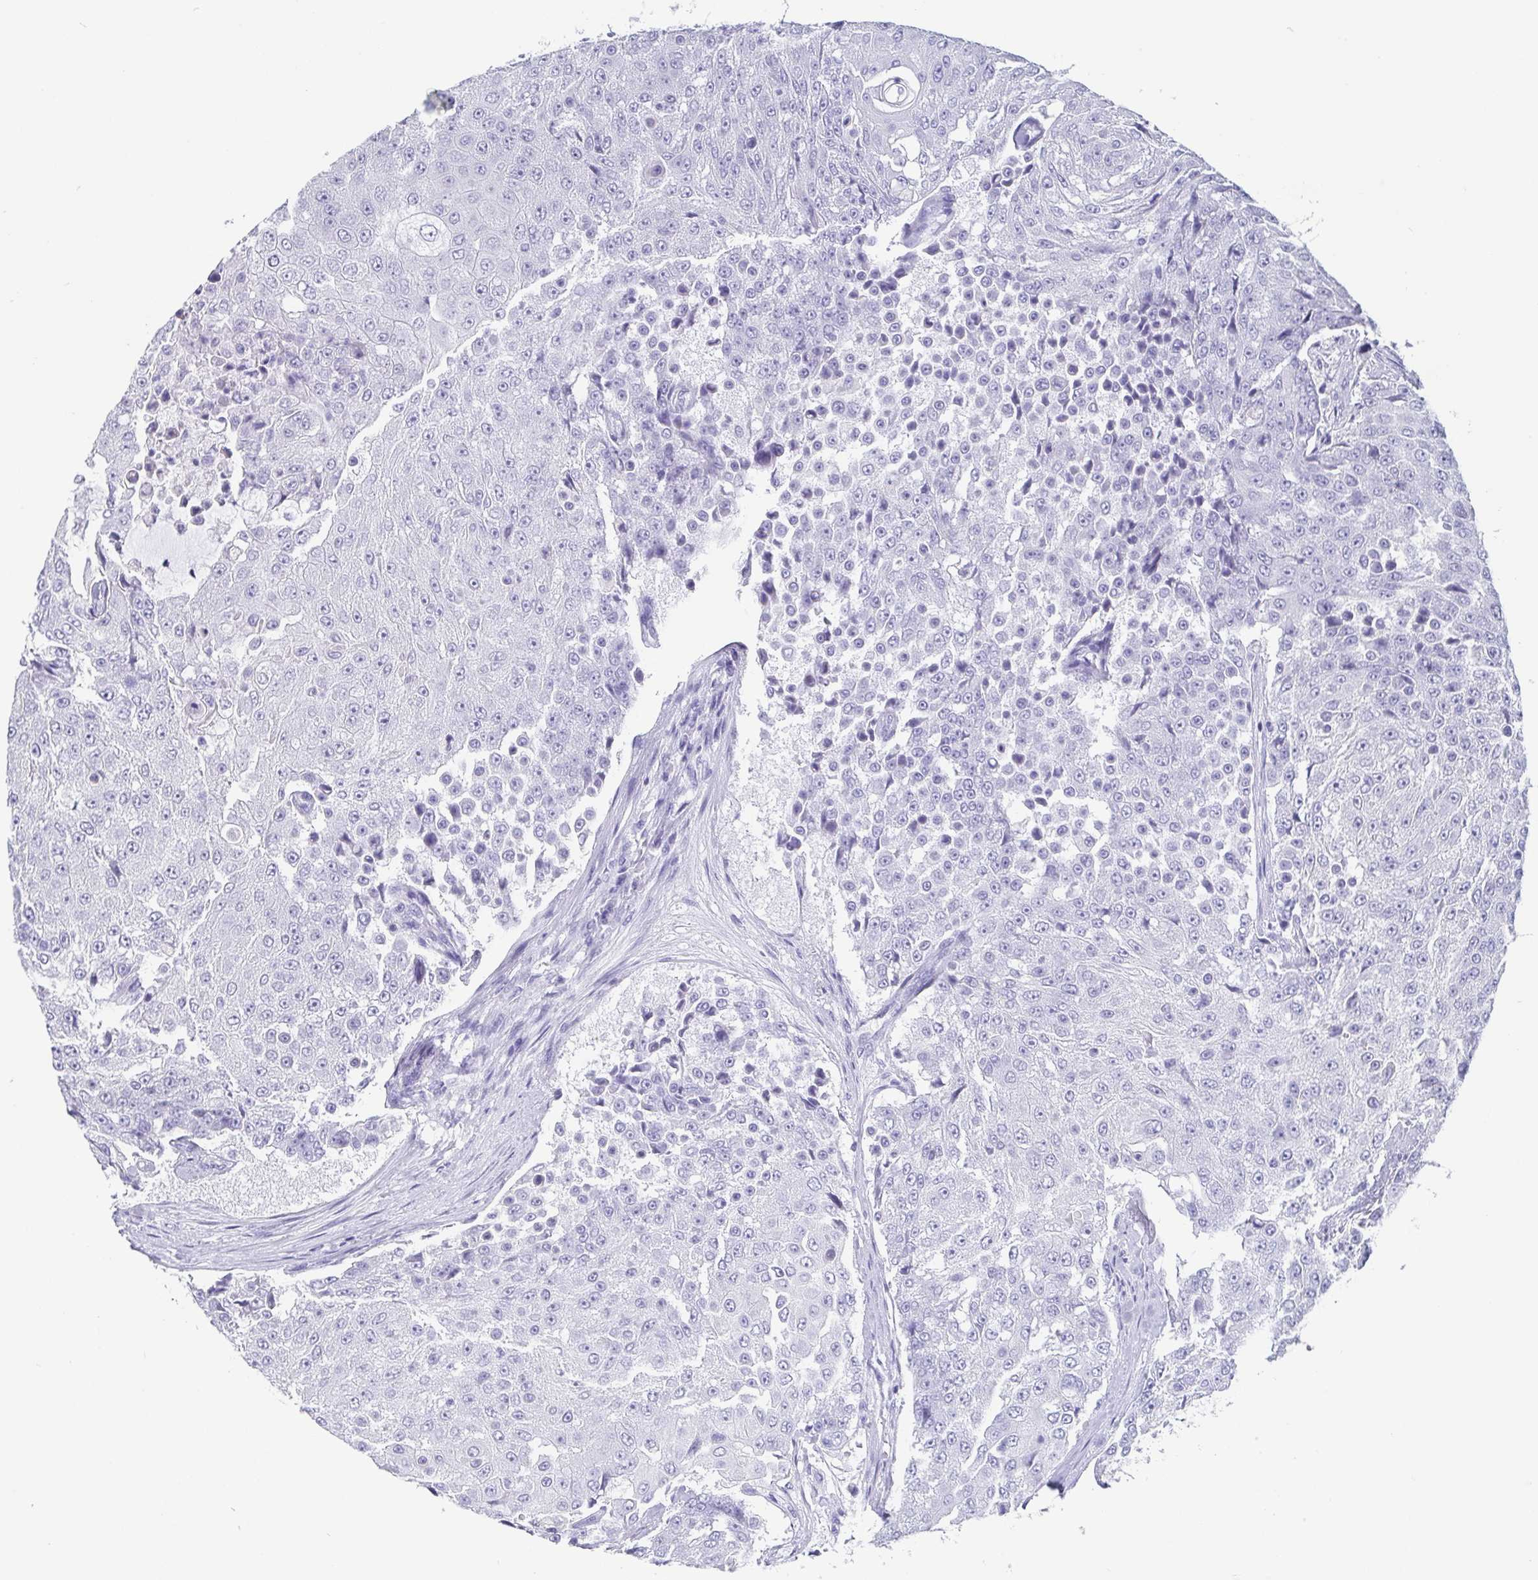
{"staining": {"intensity": "negative", "quantity": "none", "location": "none"}, "tissue": "urothelial cancer", "cell_type": "Tumor cells", "image_type": "cancer", "snomed": [{"axis": "morphology", "description": "Urothelial carcinoma, High grade"}, {"axis": "topography", "description": "Urinary bladder"}], "caption": "Immunohistochemical staining of human urothelial cancer exhibits no significant staining in tumor cells. (Immunohistochemistry (ihc), brightfield microscopy, high magnification).", "gene": "SCGN", "patient": {"sex": "female", "age": 63}}